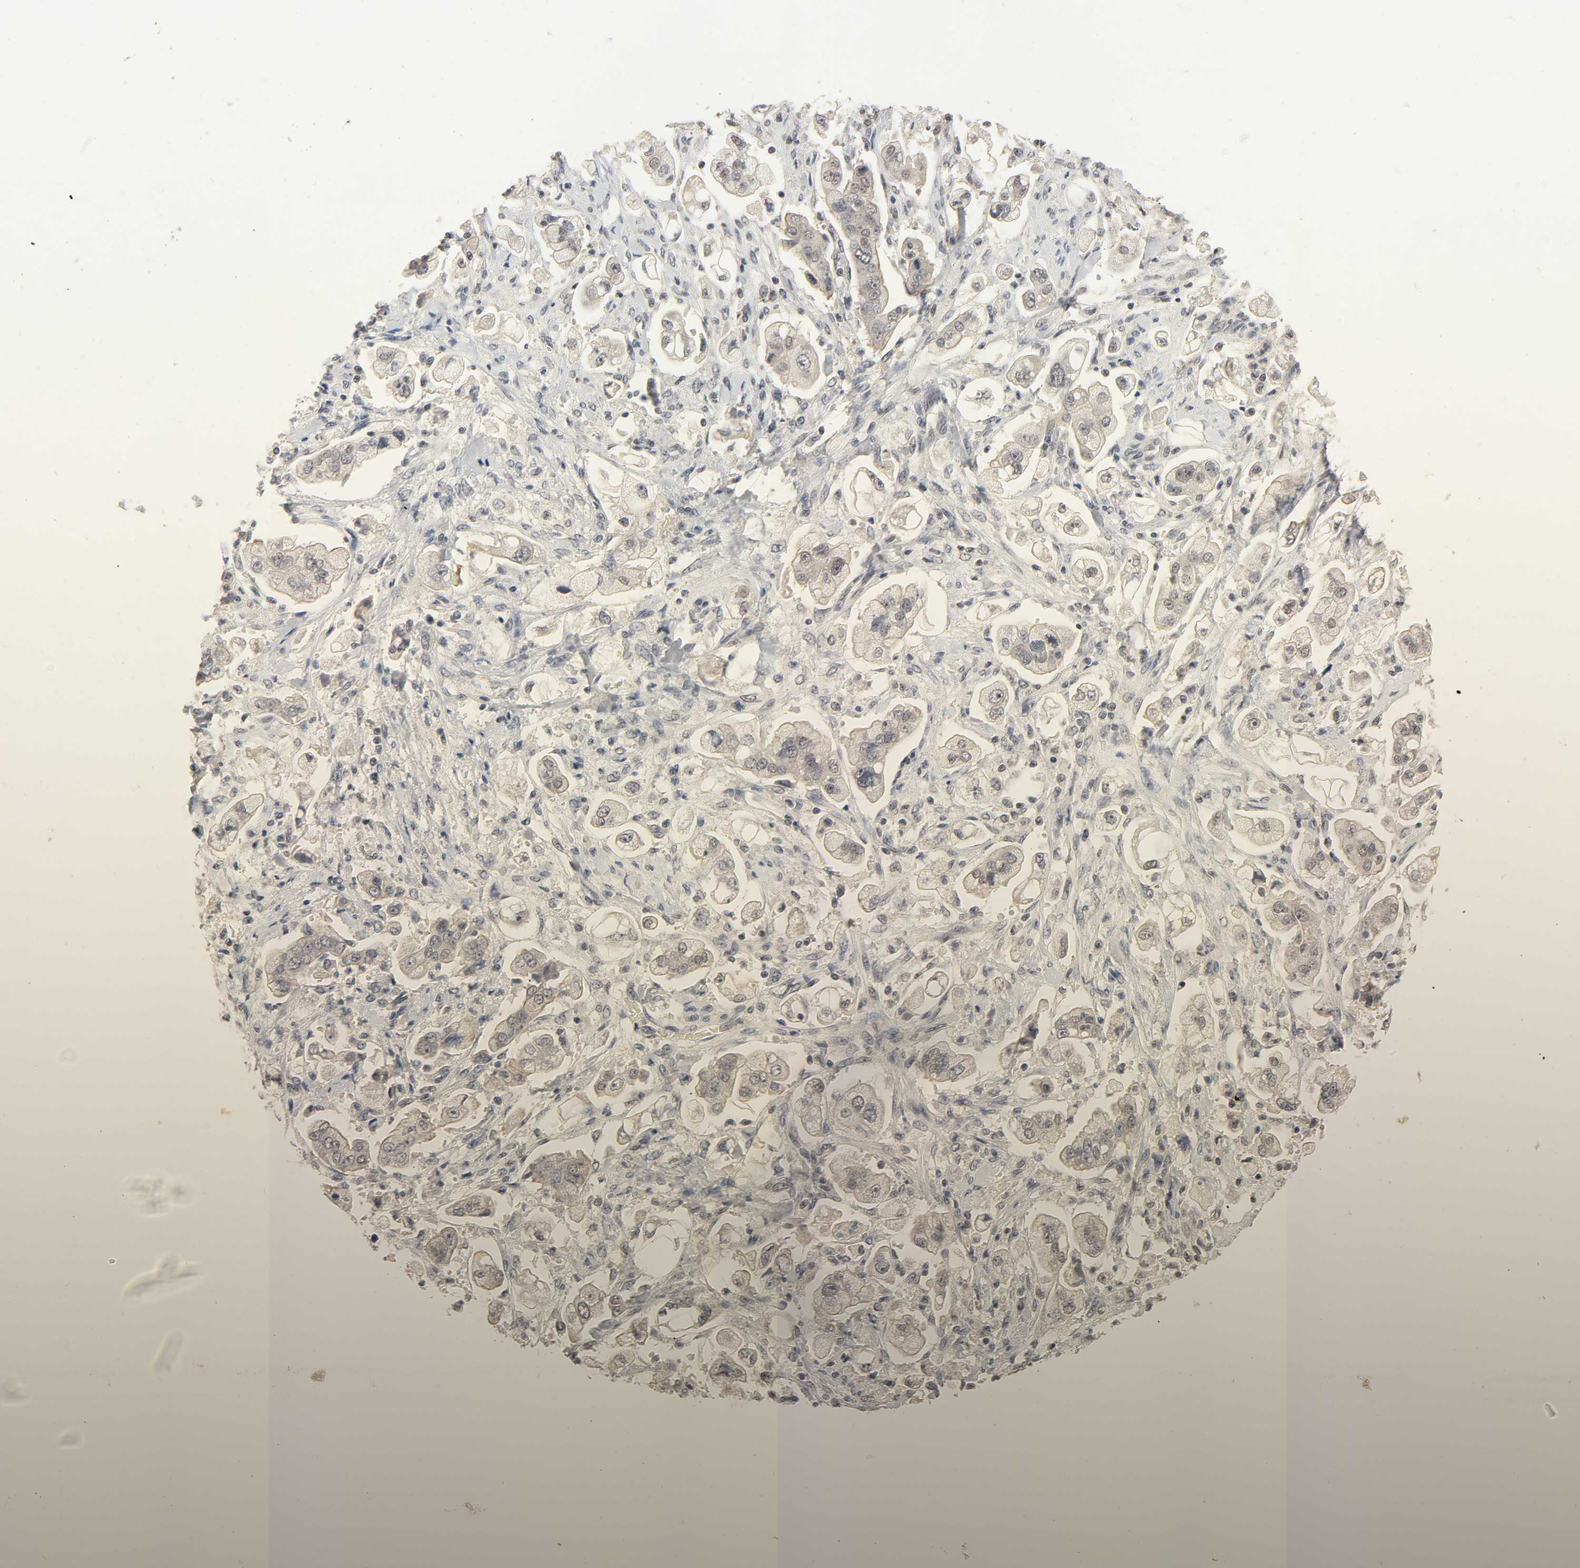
{"staining": {"intensity": "weak", "quantity": "<25%", "location": "cytoplasmic/membranous"}, "tissue": "stomach cancer", "cell_type": "Tumor cells", "image_type": "cancer", "snomed": [{"axis": "morphology", "description": "Adenocarcinoma, NOS"}, {"axis": "topography", "description": "Stomach"}], "caption": "Micrograph shows no significant protein staining in tumor cells of stomach cancer (adenocarcinoma). (DAB IHC, high magnification).", "gene": "MAPKAPK5", "patient": {"sex": "male", "age": 62}}